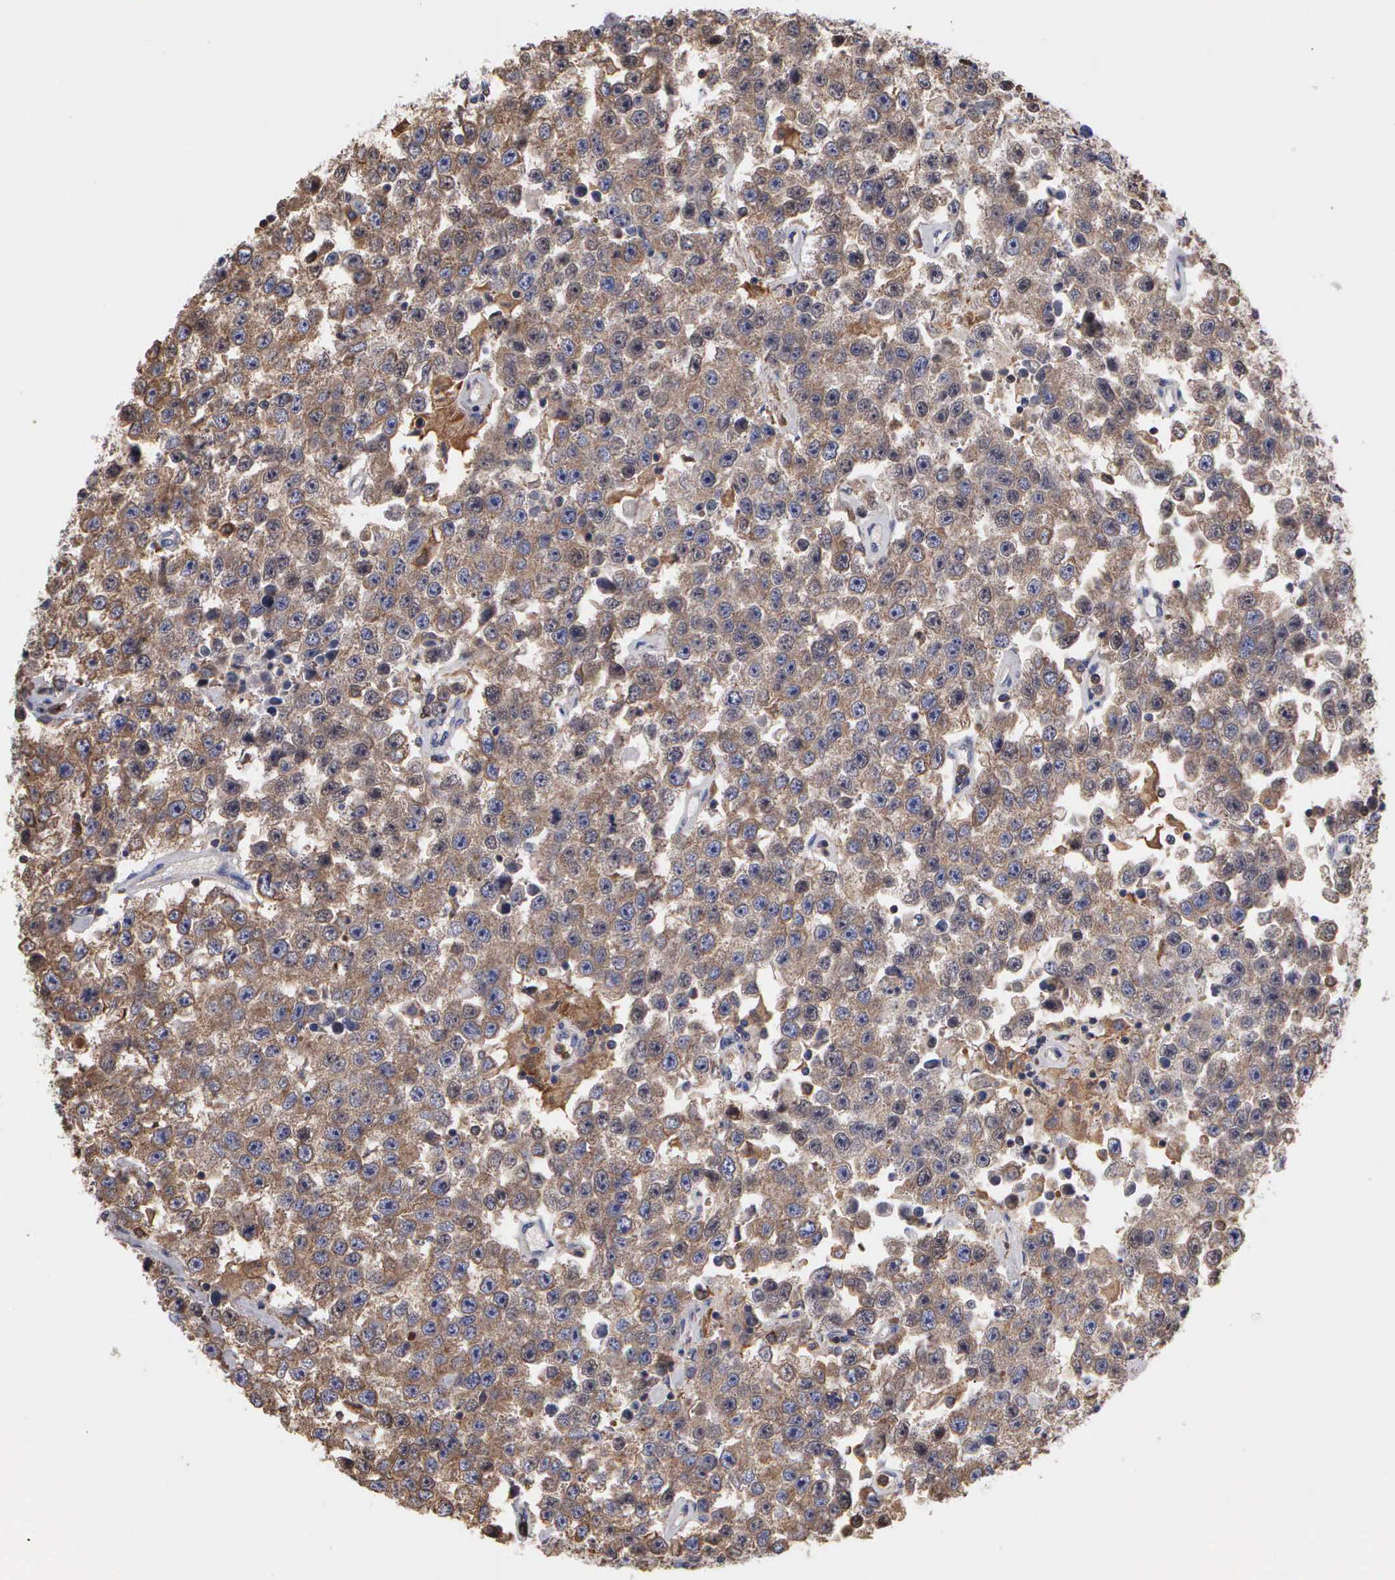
{"staining": {"intensity": "moderate", "quantity": ">75%", "location": "cytoplasmic/membranous"}, "tissue": "testis cancer", "cell_type": "Tumor cells", "image_type": "cancer", "snomed": [{"axis": "morphology", "description": "Seminoma, NOS"}, {"axis": "topography", "description": "Testis"}], "caption": "Protein expression analysis of human testis seminoma reveals moderate cytoplasmic/membranous positivity in about >75% of tumor cells.", "gene": "G6PD", "patient": {"sex": "male", "age": 52}}